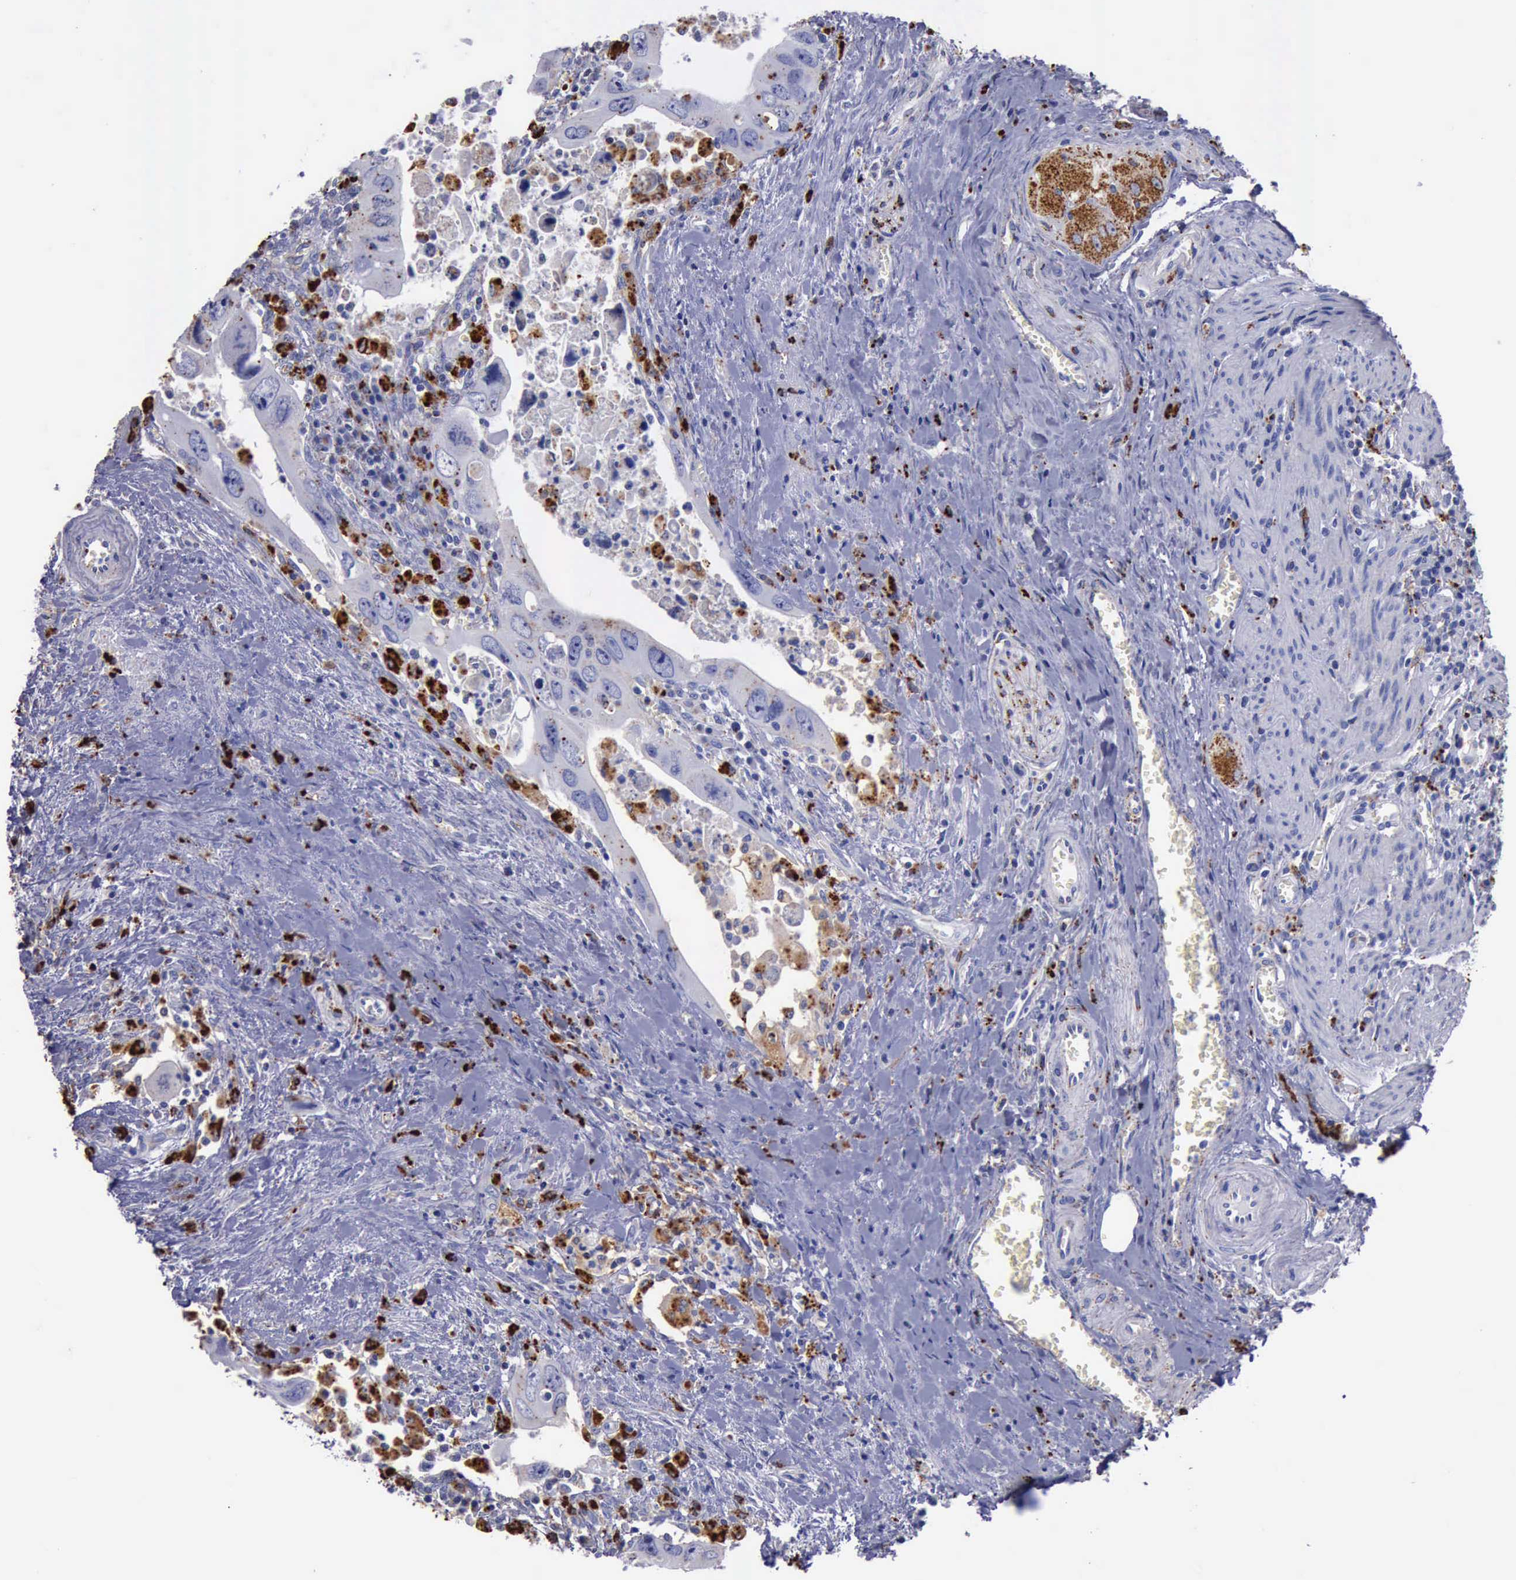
{"staining": {"intensity": "moderate", "quantity": "25%-75%", "location": "cytoplasmic/membranous"}, "tissue": "colorectal cancer", "cell_type": "Tumor cells", "image_type": "cancer", "snomed": [{"axis": "morphology", "description": "Adenocarcinoma, NOS"}, {"axis": "topography", "description": "Rectum"}], "caption": "DAB (3,3'-diaminobenzidine) immunohistochemical staining of colorectal adenocarcinoma shows moderate cytoplasmic/membranous protein expression in about 25%-75% of tumor cells. (DAB = brown stain, brightfield microscopy at high magnification).", "gene": "CTSD", "patient": {"sex": "male", "age": 70}}